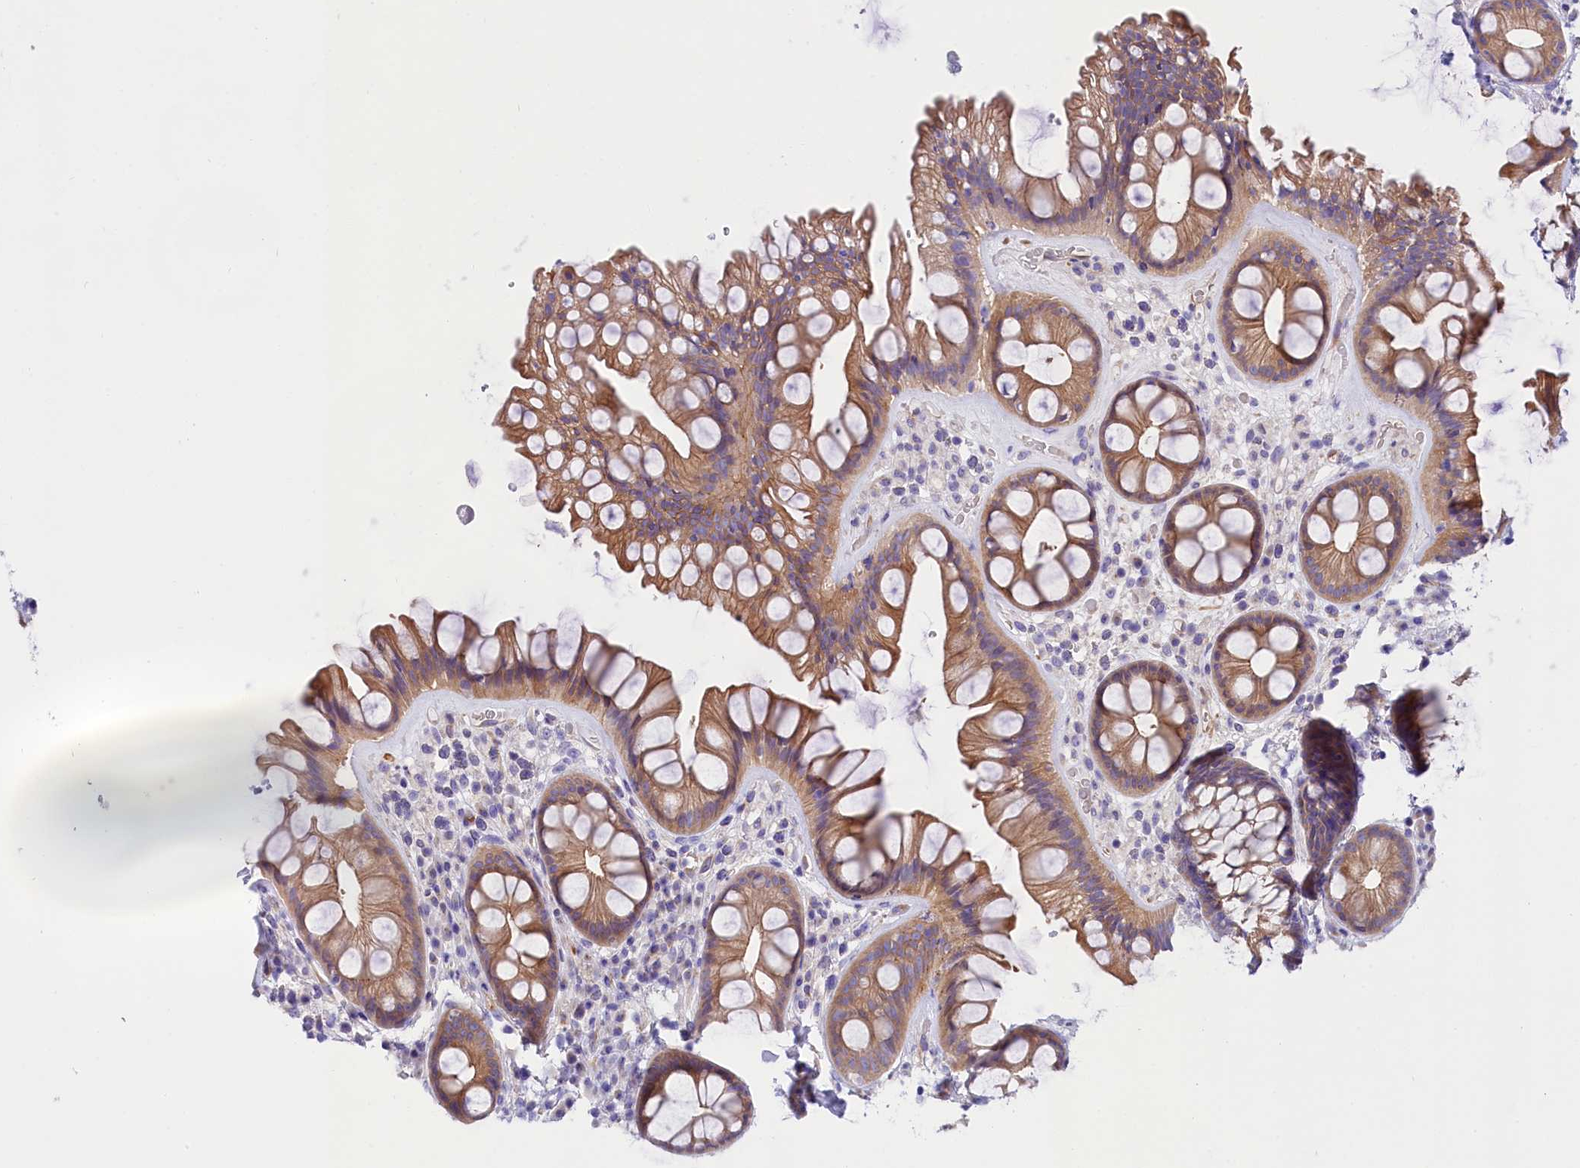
{"staining": {"intensity": "moderate", "quantity": ">75%", "location": "cytoplasmic/membranous"}, "tissue": "rectum", "cell_type": "Glandular cells", "image_type": "normal", "snomed": [{"axis": "morphology", "description": "Normal tissue, NOS"}, {"axis": "topography", "description": "Rectum"}], "caption": "Glandular cells display medium levels of moderate cytoplasmic/membranous staining in approximately >75% of cells in normal human rectum. (Brightfield microscopy of DAB IHC at high magnification).", "gene": "PPP1R13L", "patient": {"sex": "male", "age": 74}}